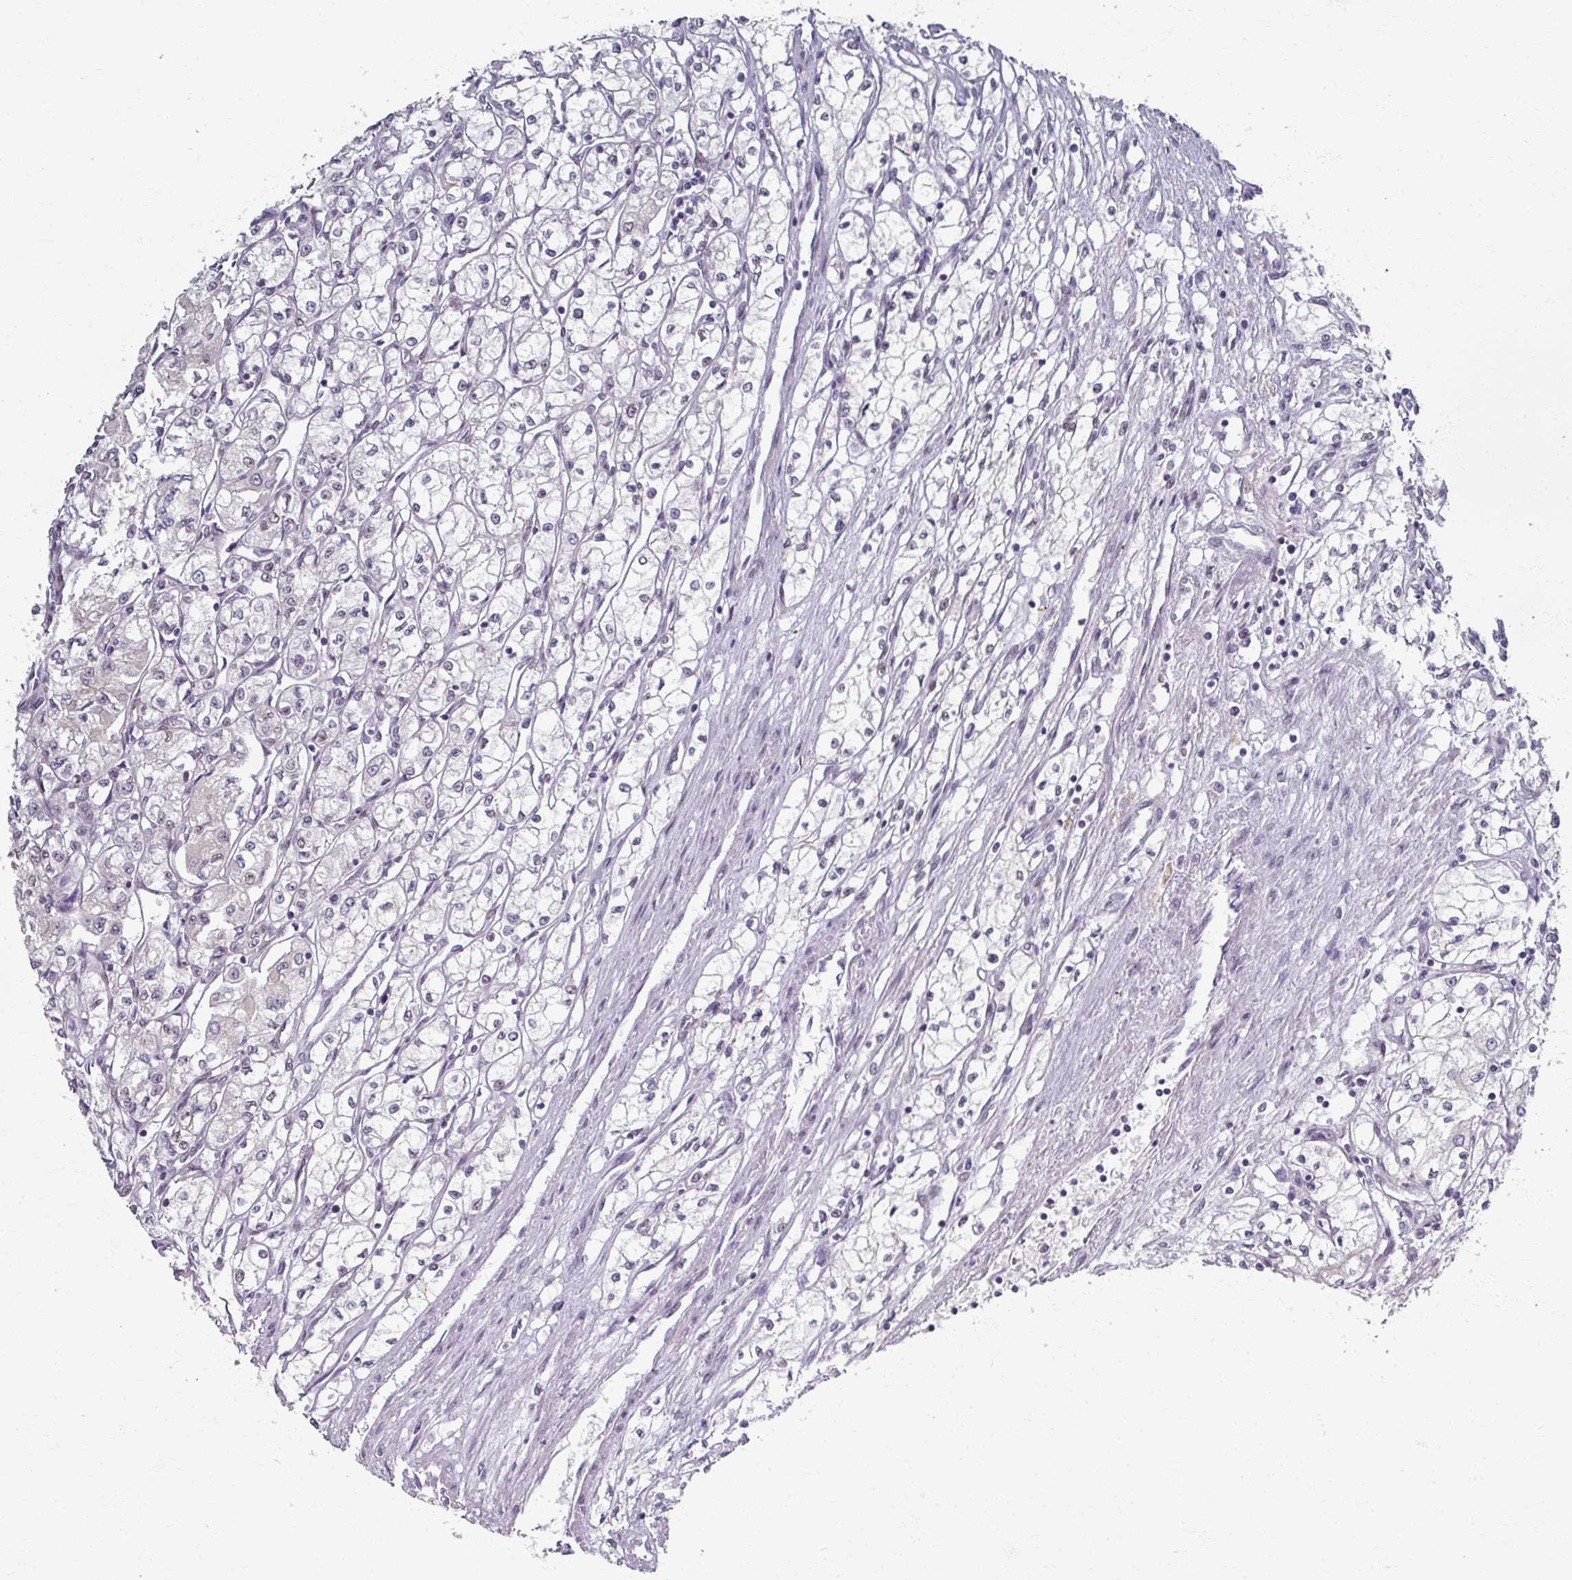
{"staining": {"intensity": "negative", "quantity": "none", "location": "none"}, "tissue": "renal cancer", "cell_type": "Tumor cells", "image_type": "cancer", "snomed": [{"axis": "morphology", "description": "Adenocarcinoma, NOS"}, {"axis": "topography", "description": "Kidney"}], "caption": "The image demonstrates no staining of tumor cells in renal adenocarcinoma. (Immunohistochemistry (ihc), brightfield microscopy, high magnification).", "gene": "RIPOR3", "patient": {"sex": "male", "age": 59}}